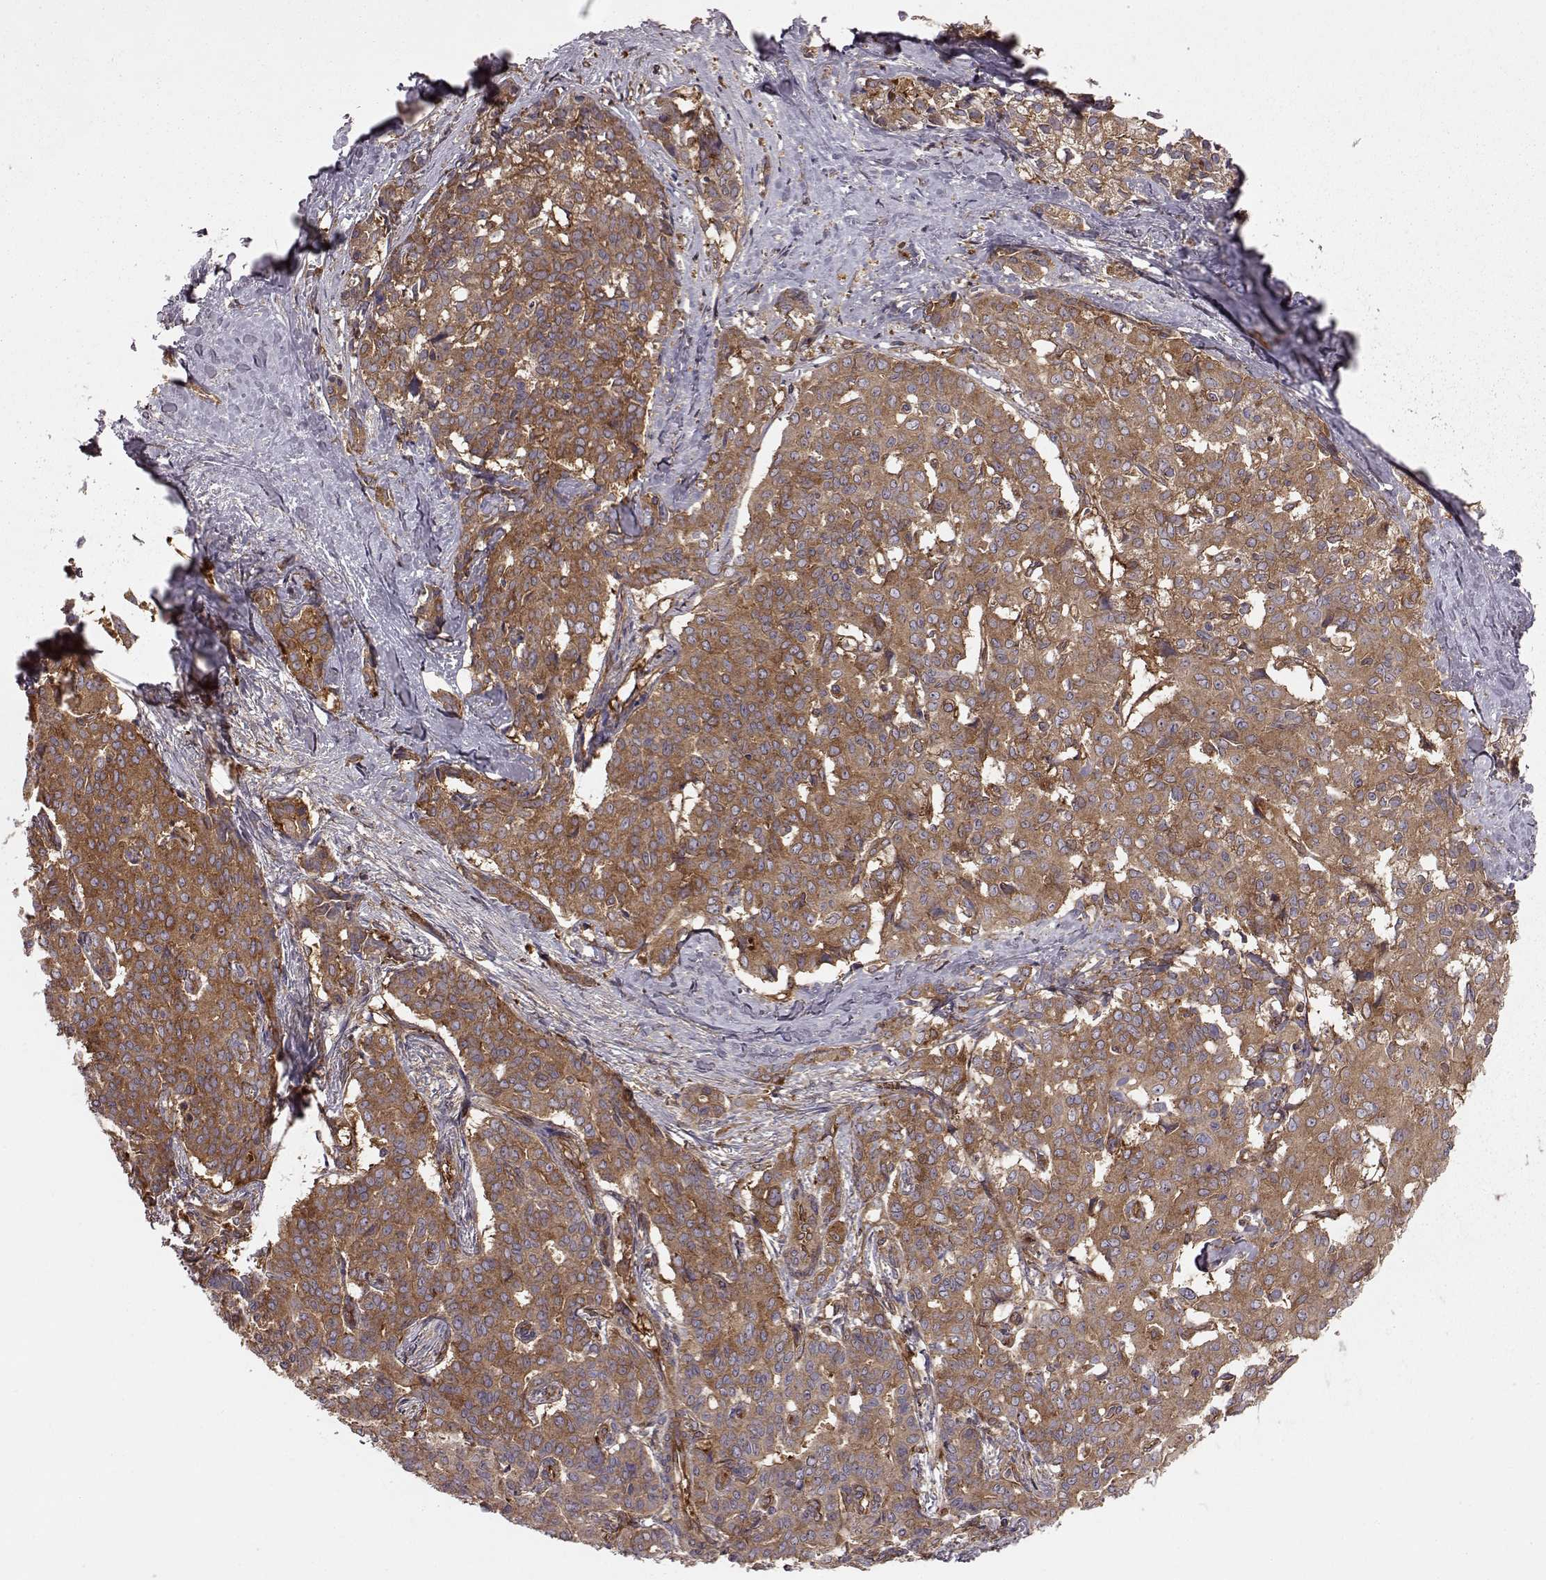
{"staining": {"intensity": "moderate", "quantity": ">75%", "location": "cytoplasmic/membranous"}, "tissue": "liver cancer", "cell_type": "Tumor cells", "image_type": "cancer", "snomed": [{"axis": "morphology", "description": "Cholangiocarcinoma"}, {"axis": "topography", "description": "Liver"}], "caption": "Liver cholangiocarcinoma was stained to show a protein in brown. There is medium levels of moderate cytoplasmic/membranous positivity in approximately >75% of tumor cells. The protein of interest is shown in brown color, while the nuclei are stained blue.", "gene": "RABGAP1", "patient": {"sex": "female", "age": 47}}